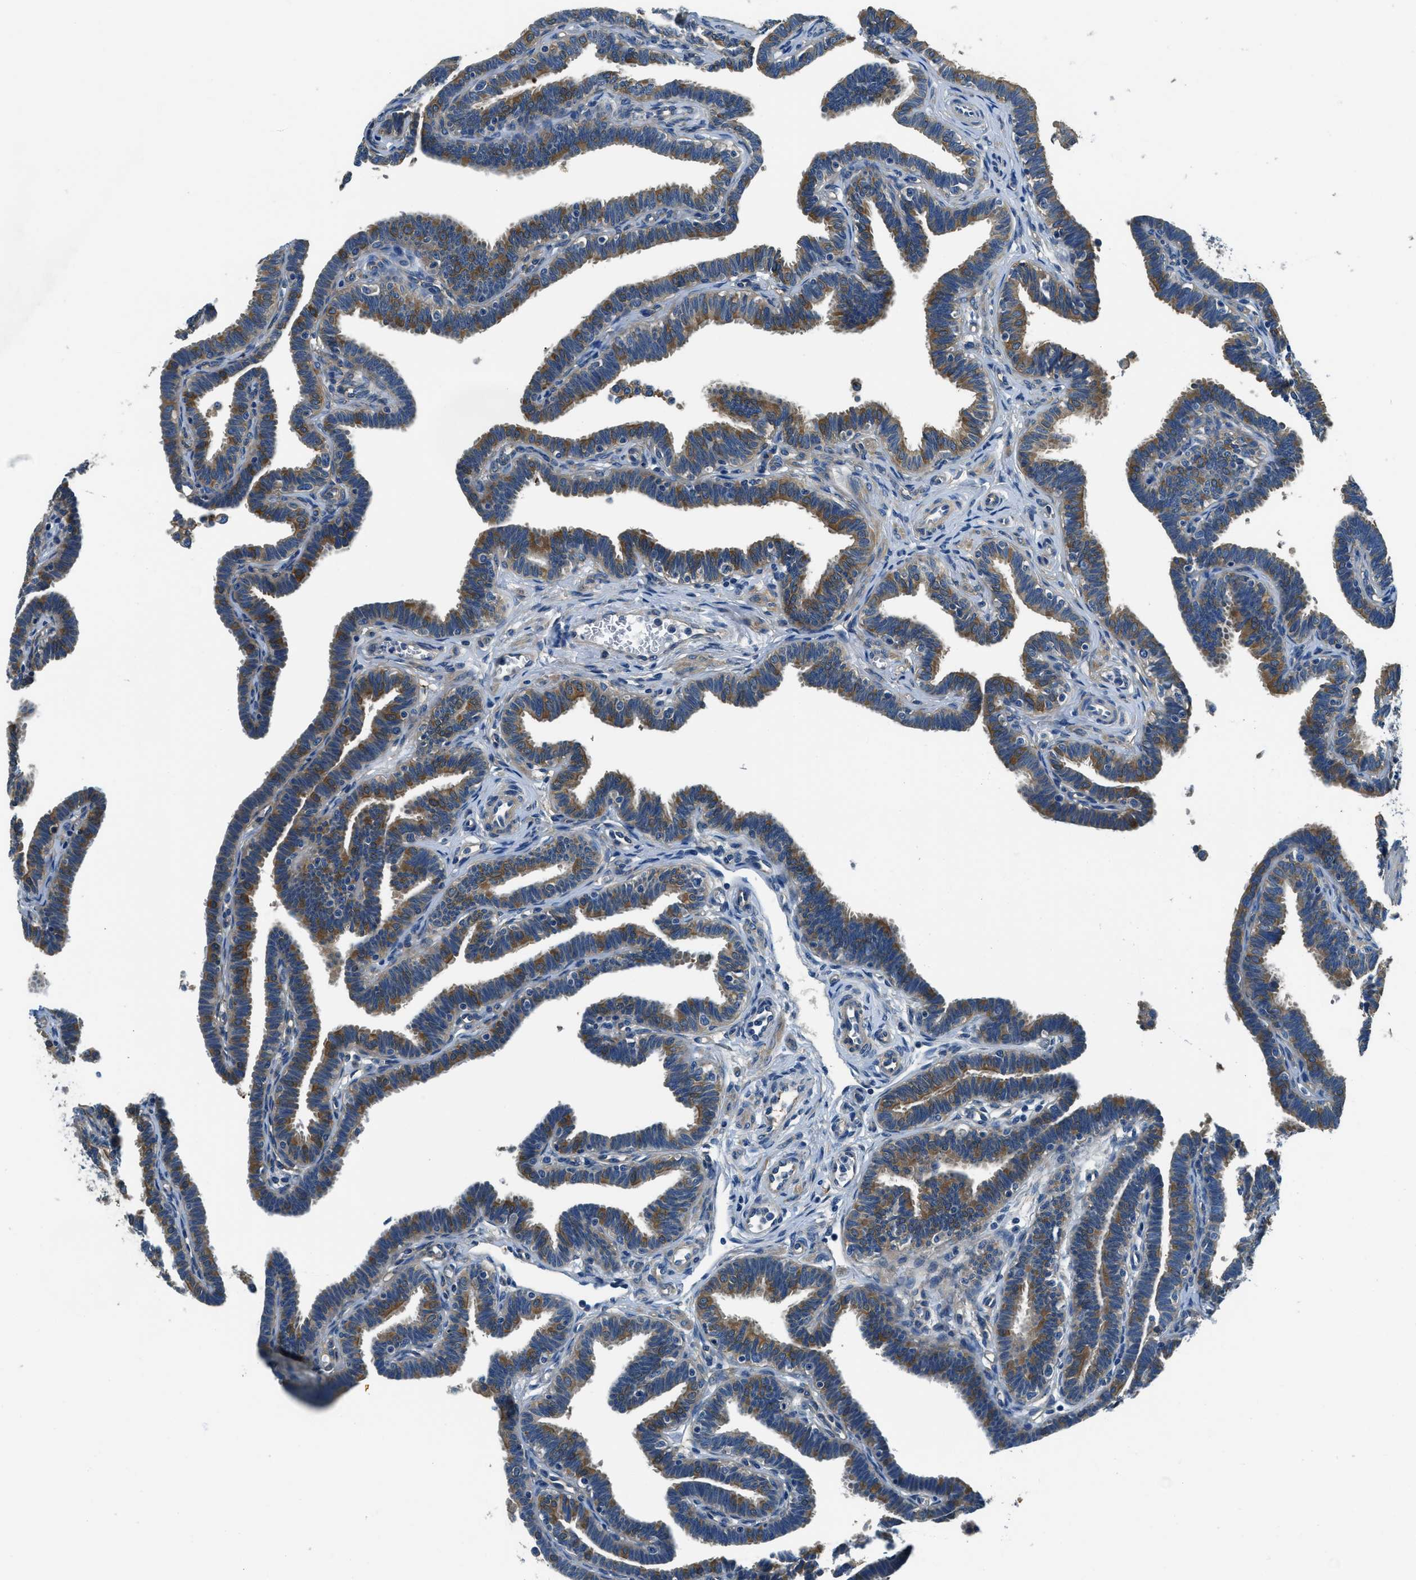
{"staining": {"intensity": "moderate", "quantity": ">75%", "location": "cytoplasmic/membranous"}, "tissue": "fallopian tube", "cell_type": "Glandular cells", "image_type": "normal", "snomed": [{"axis": "morphology", "description": "Normal tissue, NOS"}, {"axis": "topography", "description": "Fallopian tube"}, {"axis": "topography", "description": "Ovary"}], "caption": "A brown stain highlights moderate cytoplasmic/membranous positivity of a protein in glandular cells of unremarkable fallopian tube.", "gene": "TWF1", "patient": {"sex": "female", "age": 23}}